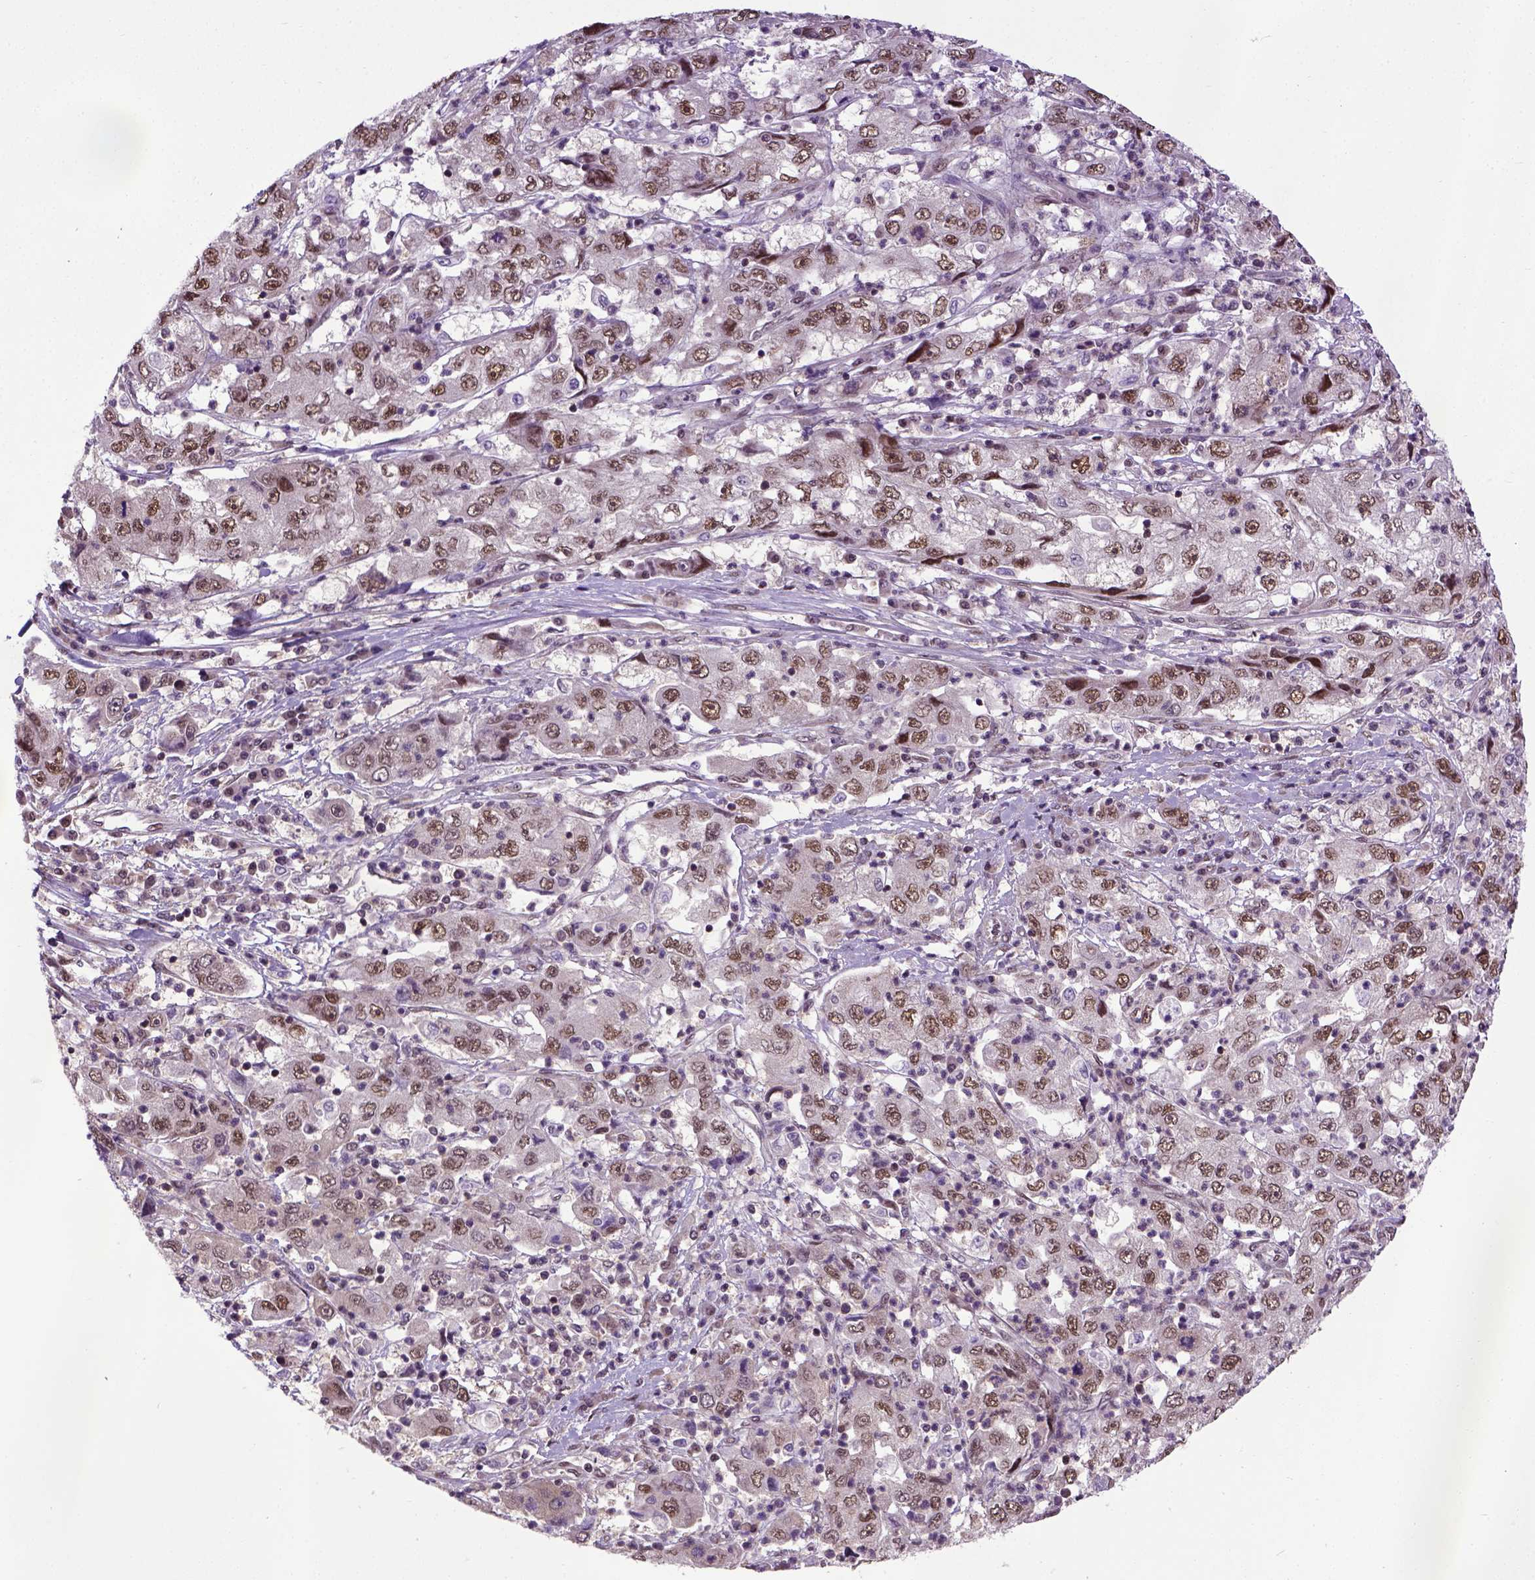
{"staining": {"intensity": "moderate", "quantity": ">75%", "location": "nuclear"}, "tissue": "cervical cancer", "cell_type": "Tumor cells", "image_type": "cancer", "snomed": [{"axis": "morphology", "description": "Squamous cell carcinoma, NOS"}, {"axis": "topography", "description": "Cervix"}], "caption": "A histopathology image showing moderate nuclear positivity in about >75% of tumor cells in cervical cancer, as visualized by brown immunohistochemical staining.", "gene": "UBA3", "patient": {"sex": "female", "age": 36}}